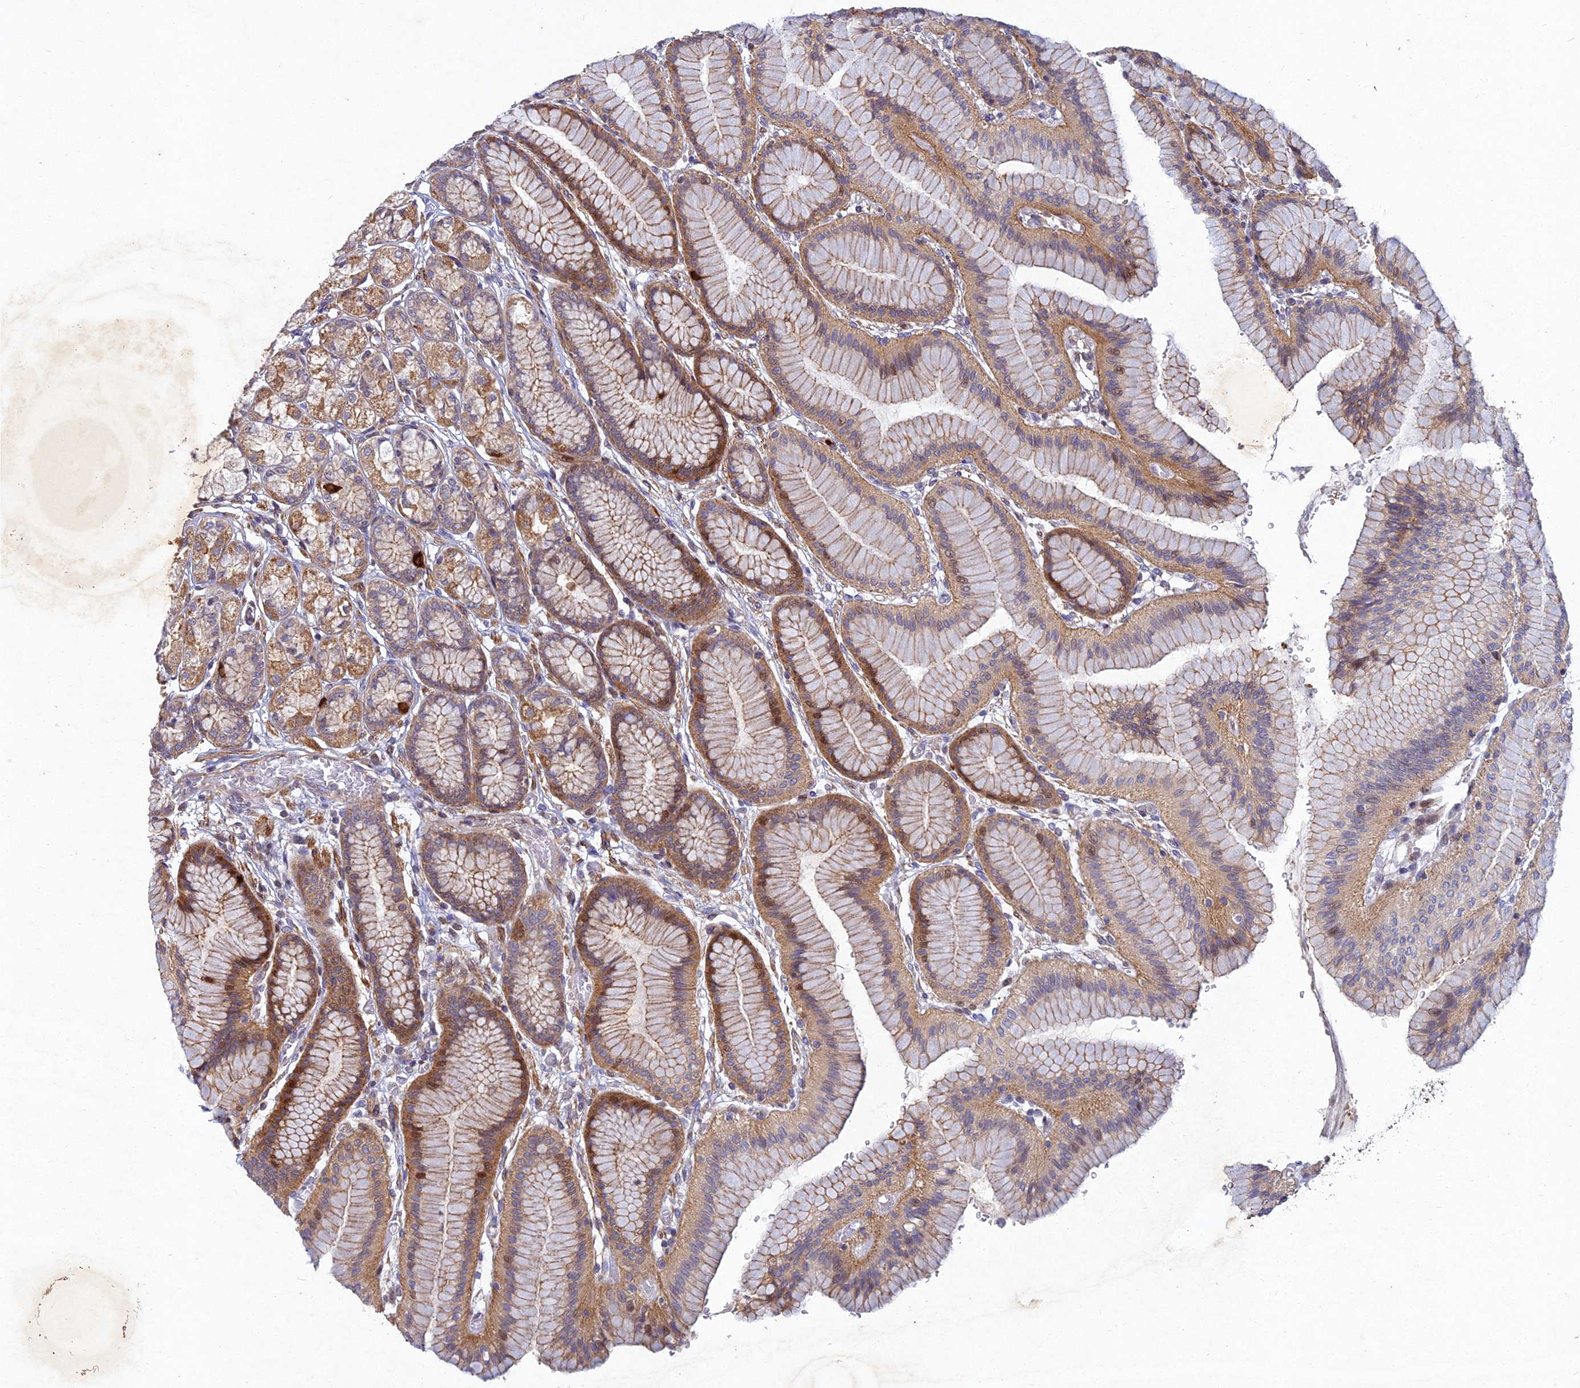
{"staining": {"intensity": "moderate", "quantity": "25%-75%", "location": "cytoplasmic/membranous,nuclear"}, "tissue": "stomach", "cell_type": "Glandular cells", "image_type": "normal", "snomed": [{"axis": "morphology", "description": "Normal tissue, NOS"}, {"axis": "morphology", "description": "Adenocarcinoma, NOS"}, {"axis": "morphology", "description": "Adenocarcinoma, High grade"}, {"axis": "topography", "description": "Stomach, upper"}, {"axis": "topography", "description": "Stomach"}], "caption": "About 25%-75% of glandular cells in normal human stomach show moderate cytoplasmic/membranous,nuclear protein positivity as visualized by brown immunohistochemical staining.", "gene": "RELCH", "patient": {"sex": "female", "age": 65}}